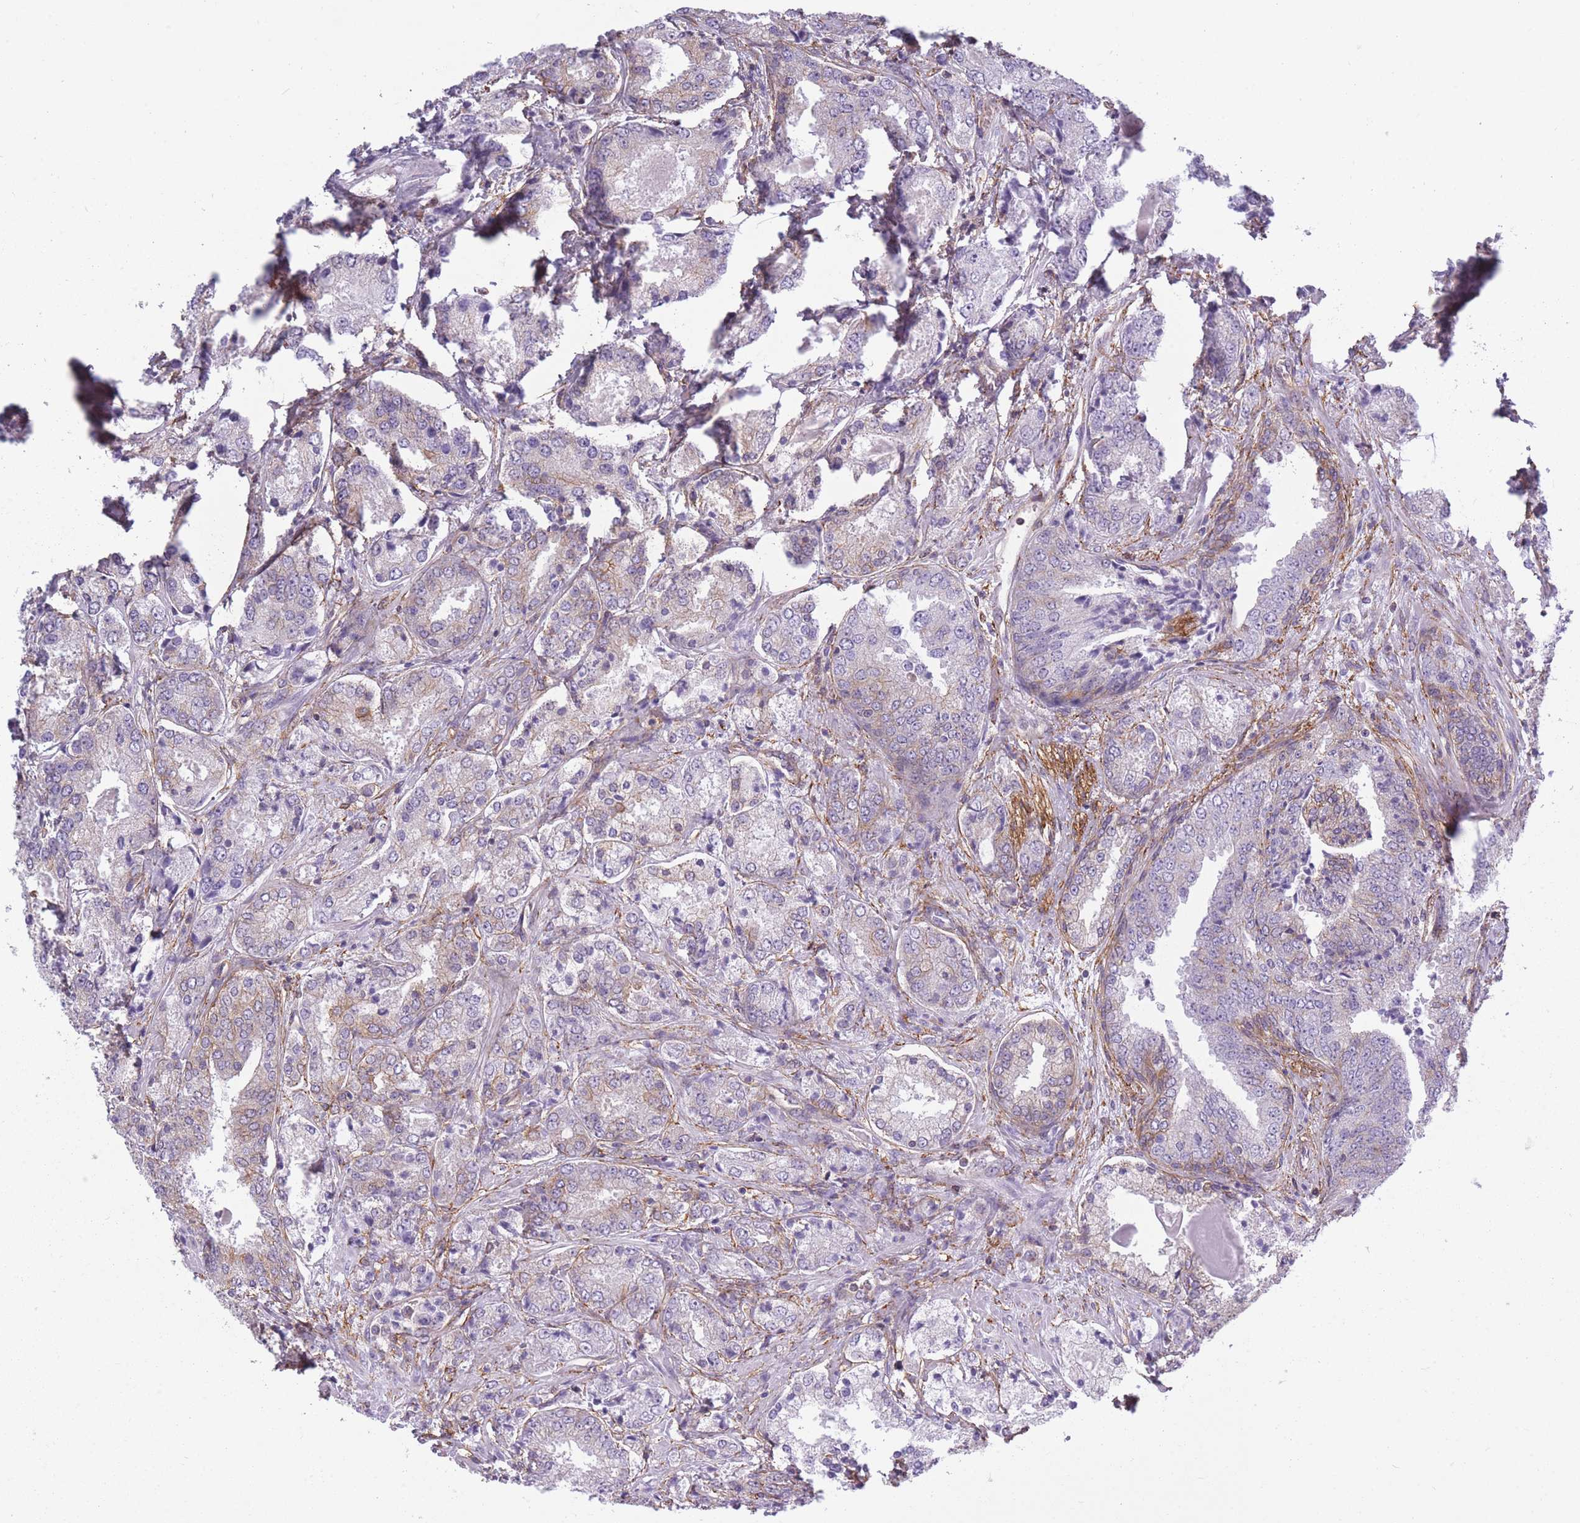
{"staining": {"intensity": "moderate", "quantity": "25%-75%", "location": "cytoplasmic/membranous"}, "tissue": "prostate cancer", "cell_type": "Tumor cells", "image_type": "cancer", "snomed": [{"axis": "morphology", "description": "Adenocarcinoma, High grade"}, {"axis": "topography", "description": "Prostate"}], "caption": "Brown immunohistochemical staining in human prostate cancer (adenocarcinoma (high-grade)) demonstrates moderate cytoplasmic/membranous expression in about 25%-75% of tumor cells. (DAB IHC, brown staining for protein, blue staining for nuclei).", "gene": "ADD1", "patient": {"sex": "male", "age": 63}}